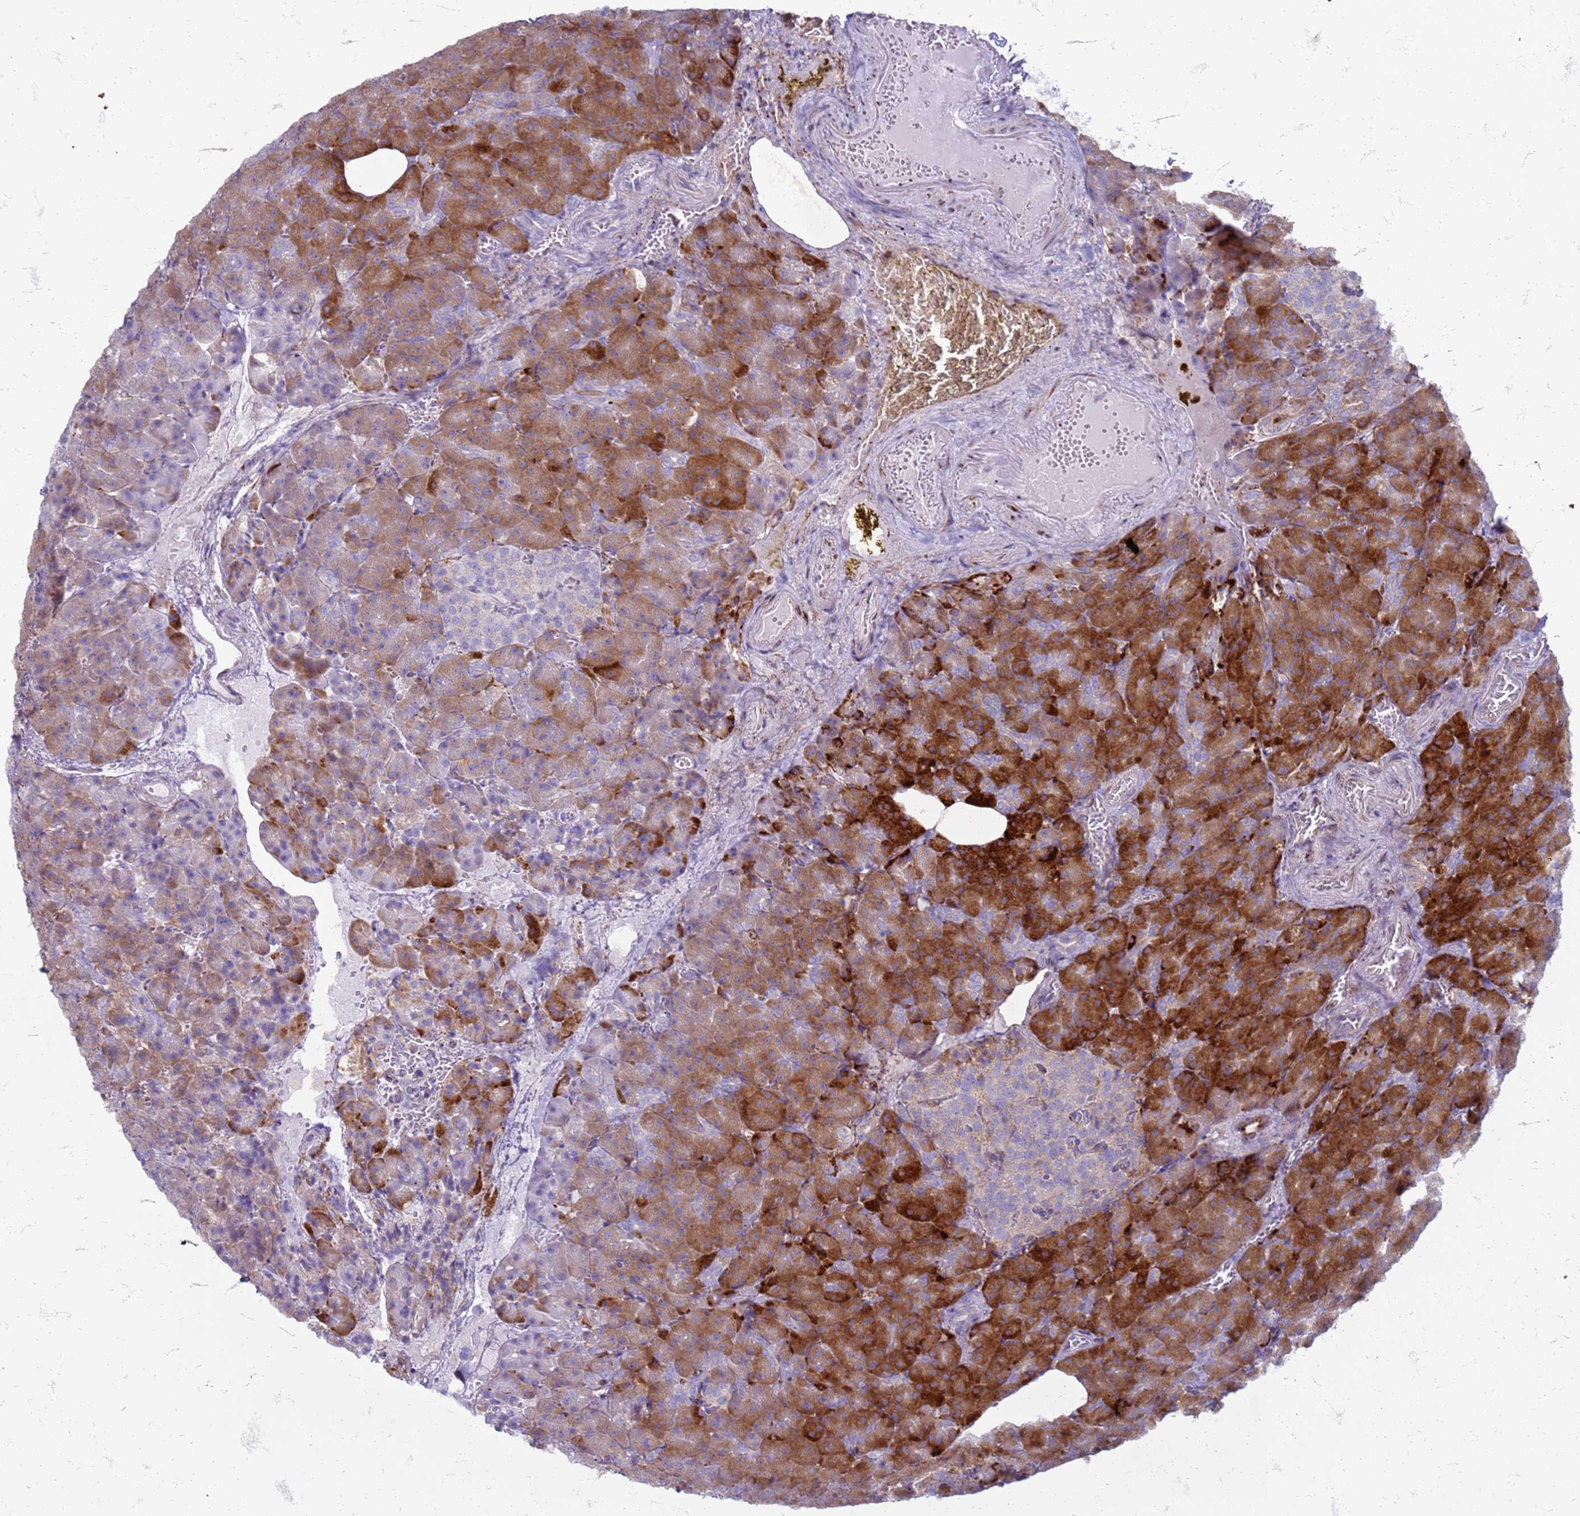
{"staining": {"intensity": "strong", "quantity": "<25%", "location": "cytoplasmic/membranous"}, "tissue": "pancreas", "cell_type": "Exocrine glandular cells", "image_type": "normal", "snomed": [{"axis": "morphology", "description": "Normal tissue, NOS"}, {"axis": "topography", "description": "Pancreas"}], "caption": "Brown immunohistochemical staining in unremarkable human pancreas demonstrates strong cytoplasmic/membranous positivity in about <25% of exocrine glandular cells.", "gene": "PDK3", "patient": {"sex": "female", "age": 74}}